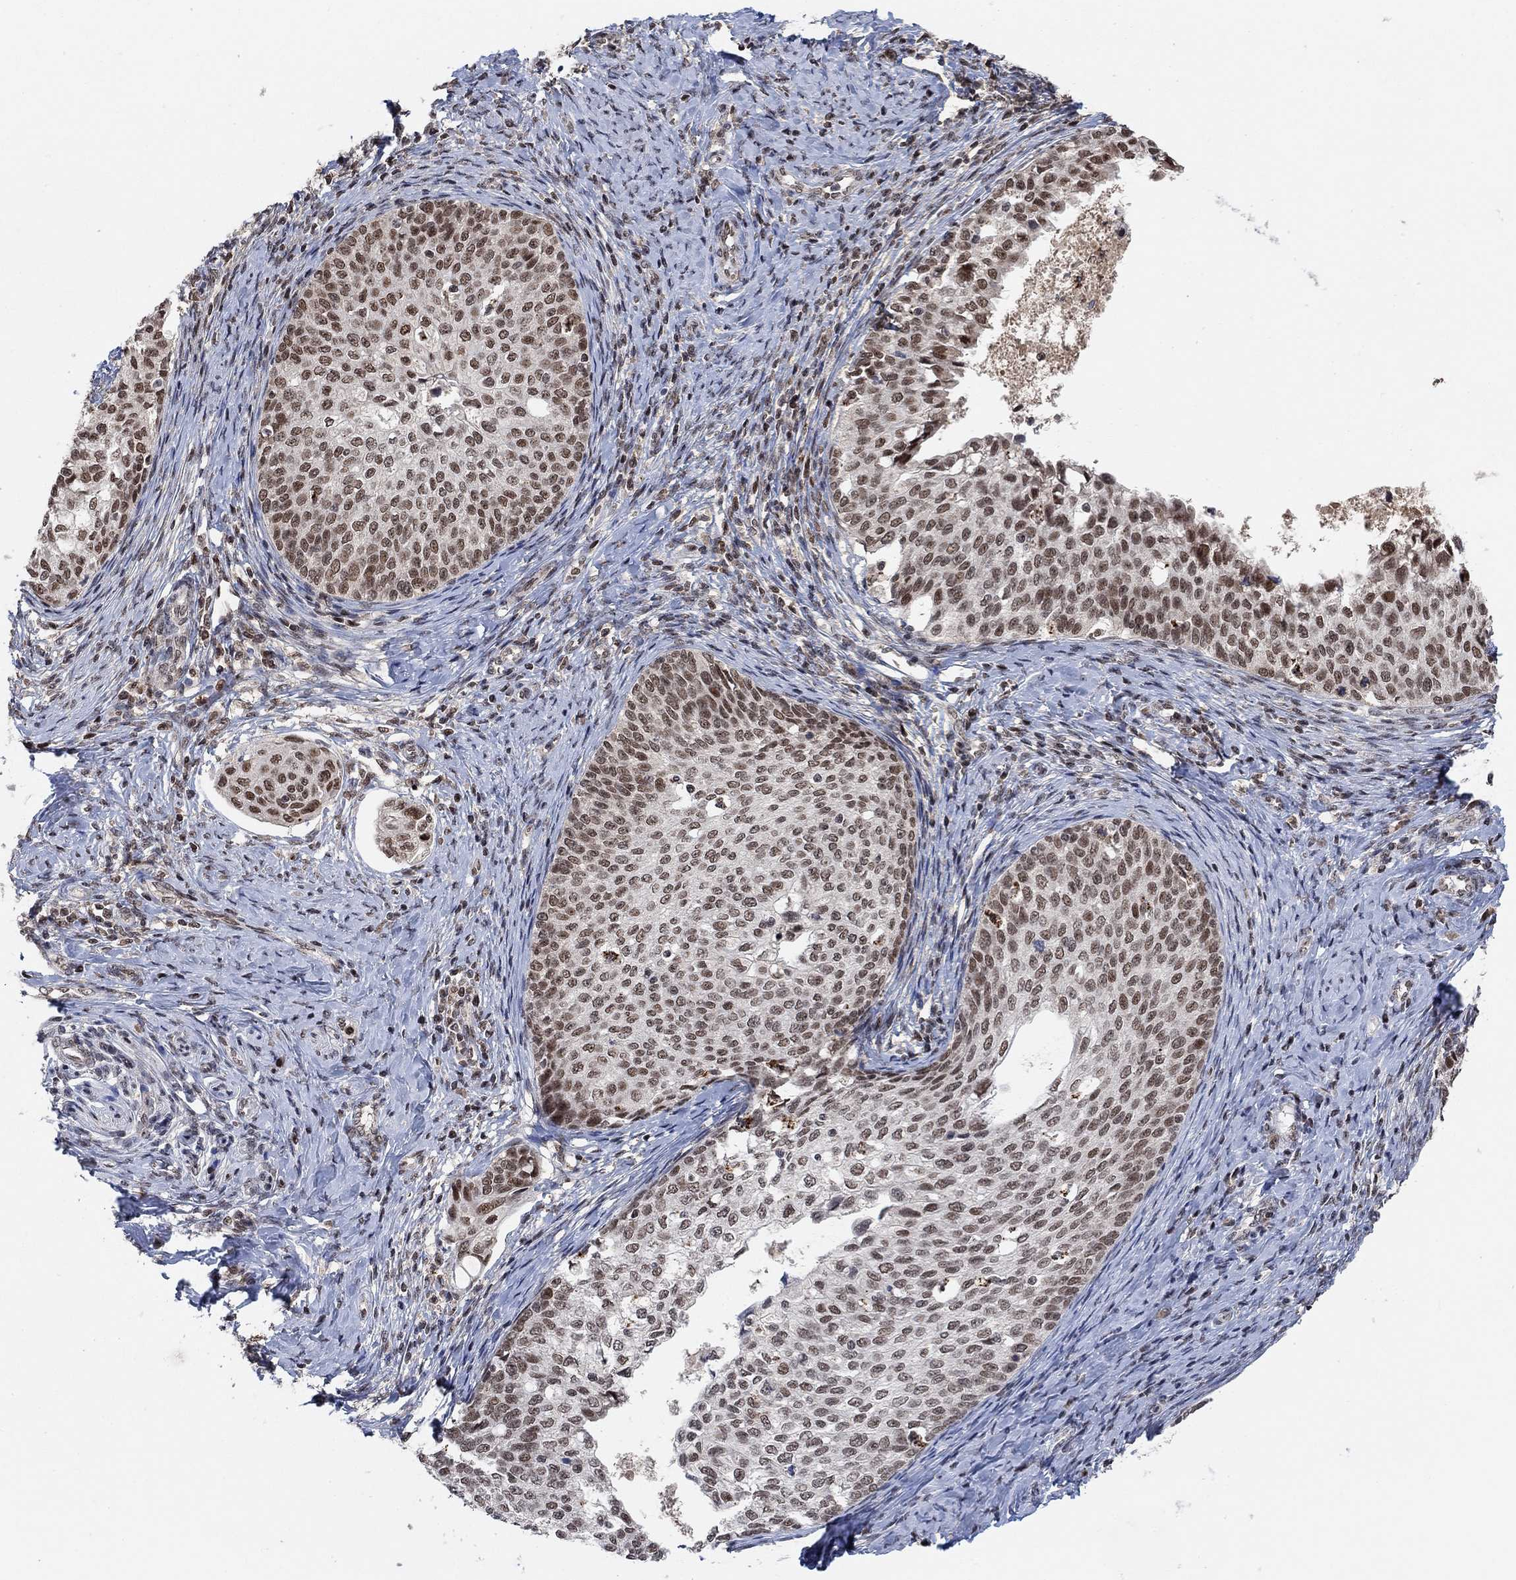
{"staining": {"intensity": "moderate", "quantity": ">75%", "location": "nuclear"}, "tissue": "cervical cancer", "cell_type": "Tumor cells", "image_type": "cancer", "snomed": [{"axis": "morphology", "description": "Squamous cell carcinoma, NOS"}, {"axis": "topography", "description": "Cervix"}], "caption": "Protein staining reveals moderate nuclear staining in approximately >75% of tumor cells in cervical cancer.", "gene": "THAP8", "patient": {"sex": "female", "age": 51}}